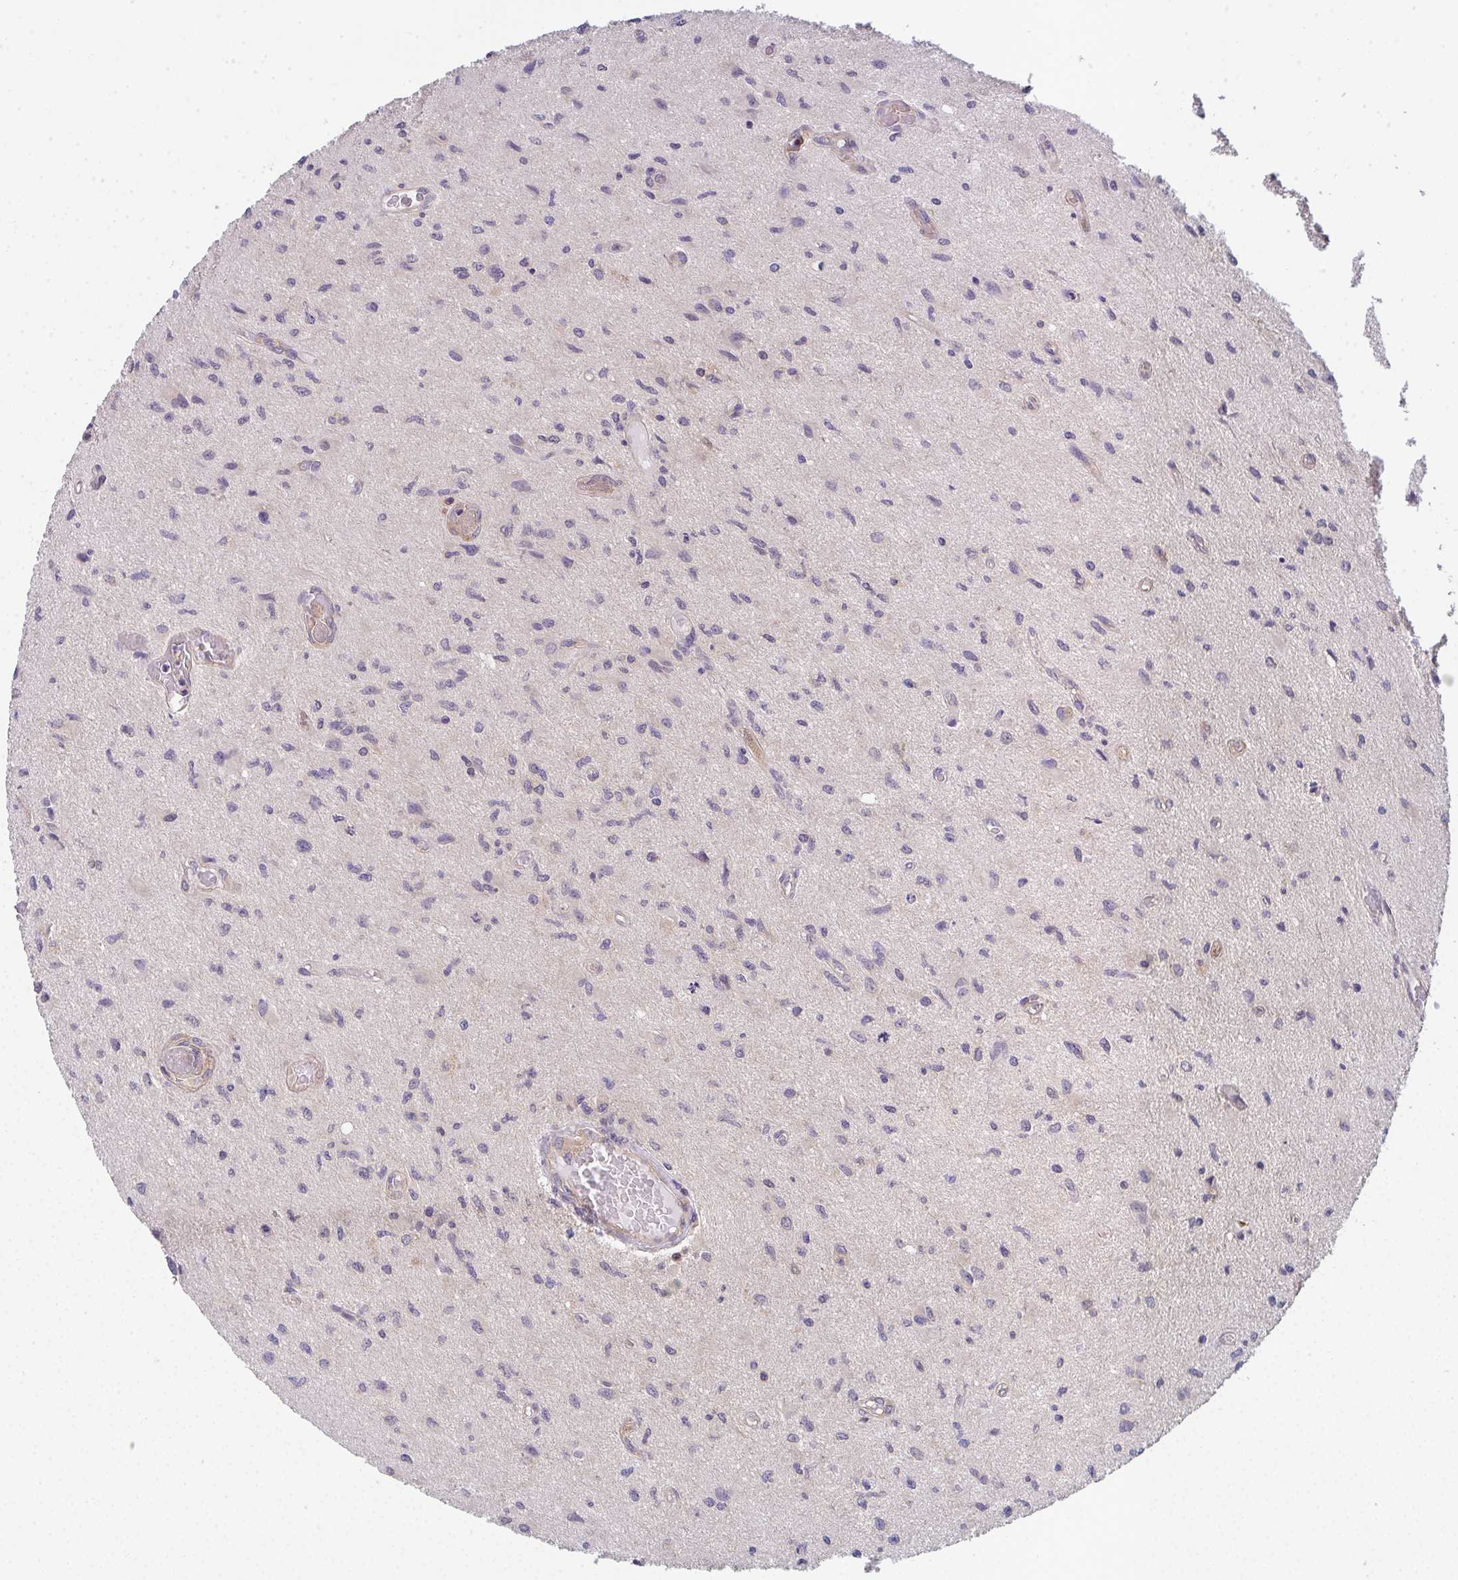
{"staining": {"intensity": "negative", "quantity": "none", "location": "none"}, "tissue": "glioma", "cell_type": "Tumor cells", "image_type": "cancer", "snomed": [{"axis": "morphology", "description": "Glioma, malignant, High grade"}, {"axis": "topography", "description": "Brain"}], "caption": "Protein analysis of glioma displays no significant positivity in tumor cells.", "gene": "TMEM229A", "patient": {"sex": "male", "age": 67}}